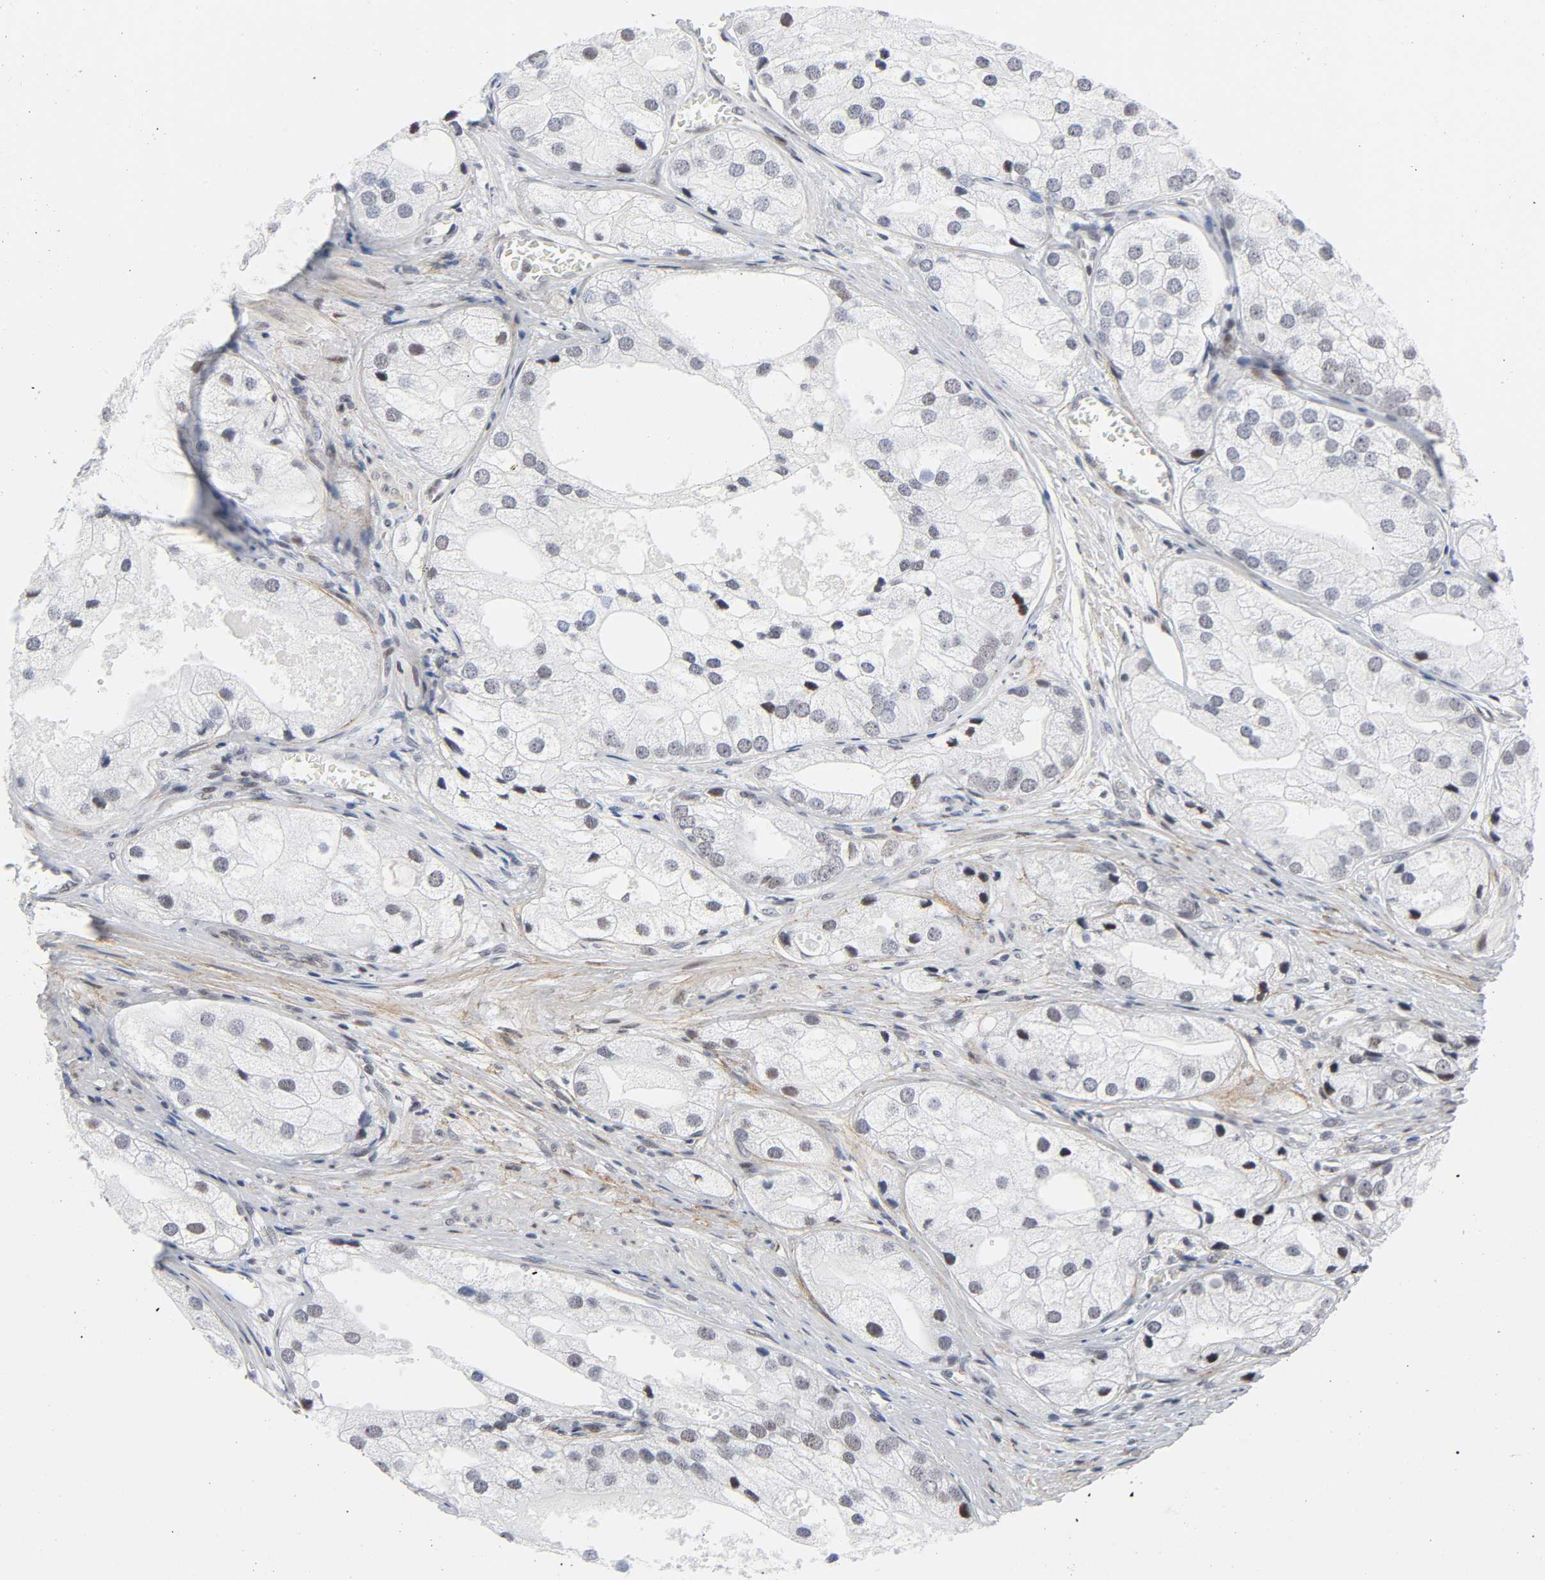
{"staining": {"intensity": "weak", "quantity": "25%-75%", "location": "nuclear"}, "tissue": "prostate cancer", "cell_type": "Tumor cells", "image_type": "cancer", "snomed": [{"axis": "morphology", "description": "Adenocarcinoma, Low grade"}, {"axis": "topography", "description": "Prostate"}], "caption": "DAB immunohistochemical staining of human prostate cancer reveals weak nuclear protein expression in about 25%-75% of tumor cells.", "gene": "DIDO1", "patient": {"sex": "male", "age": 69}}